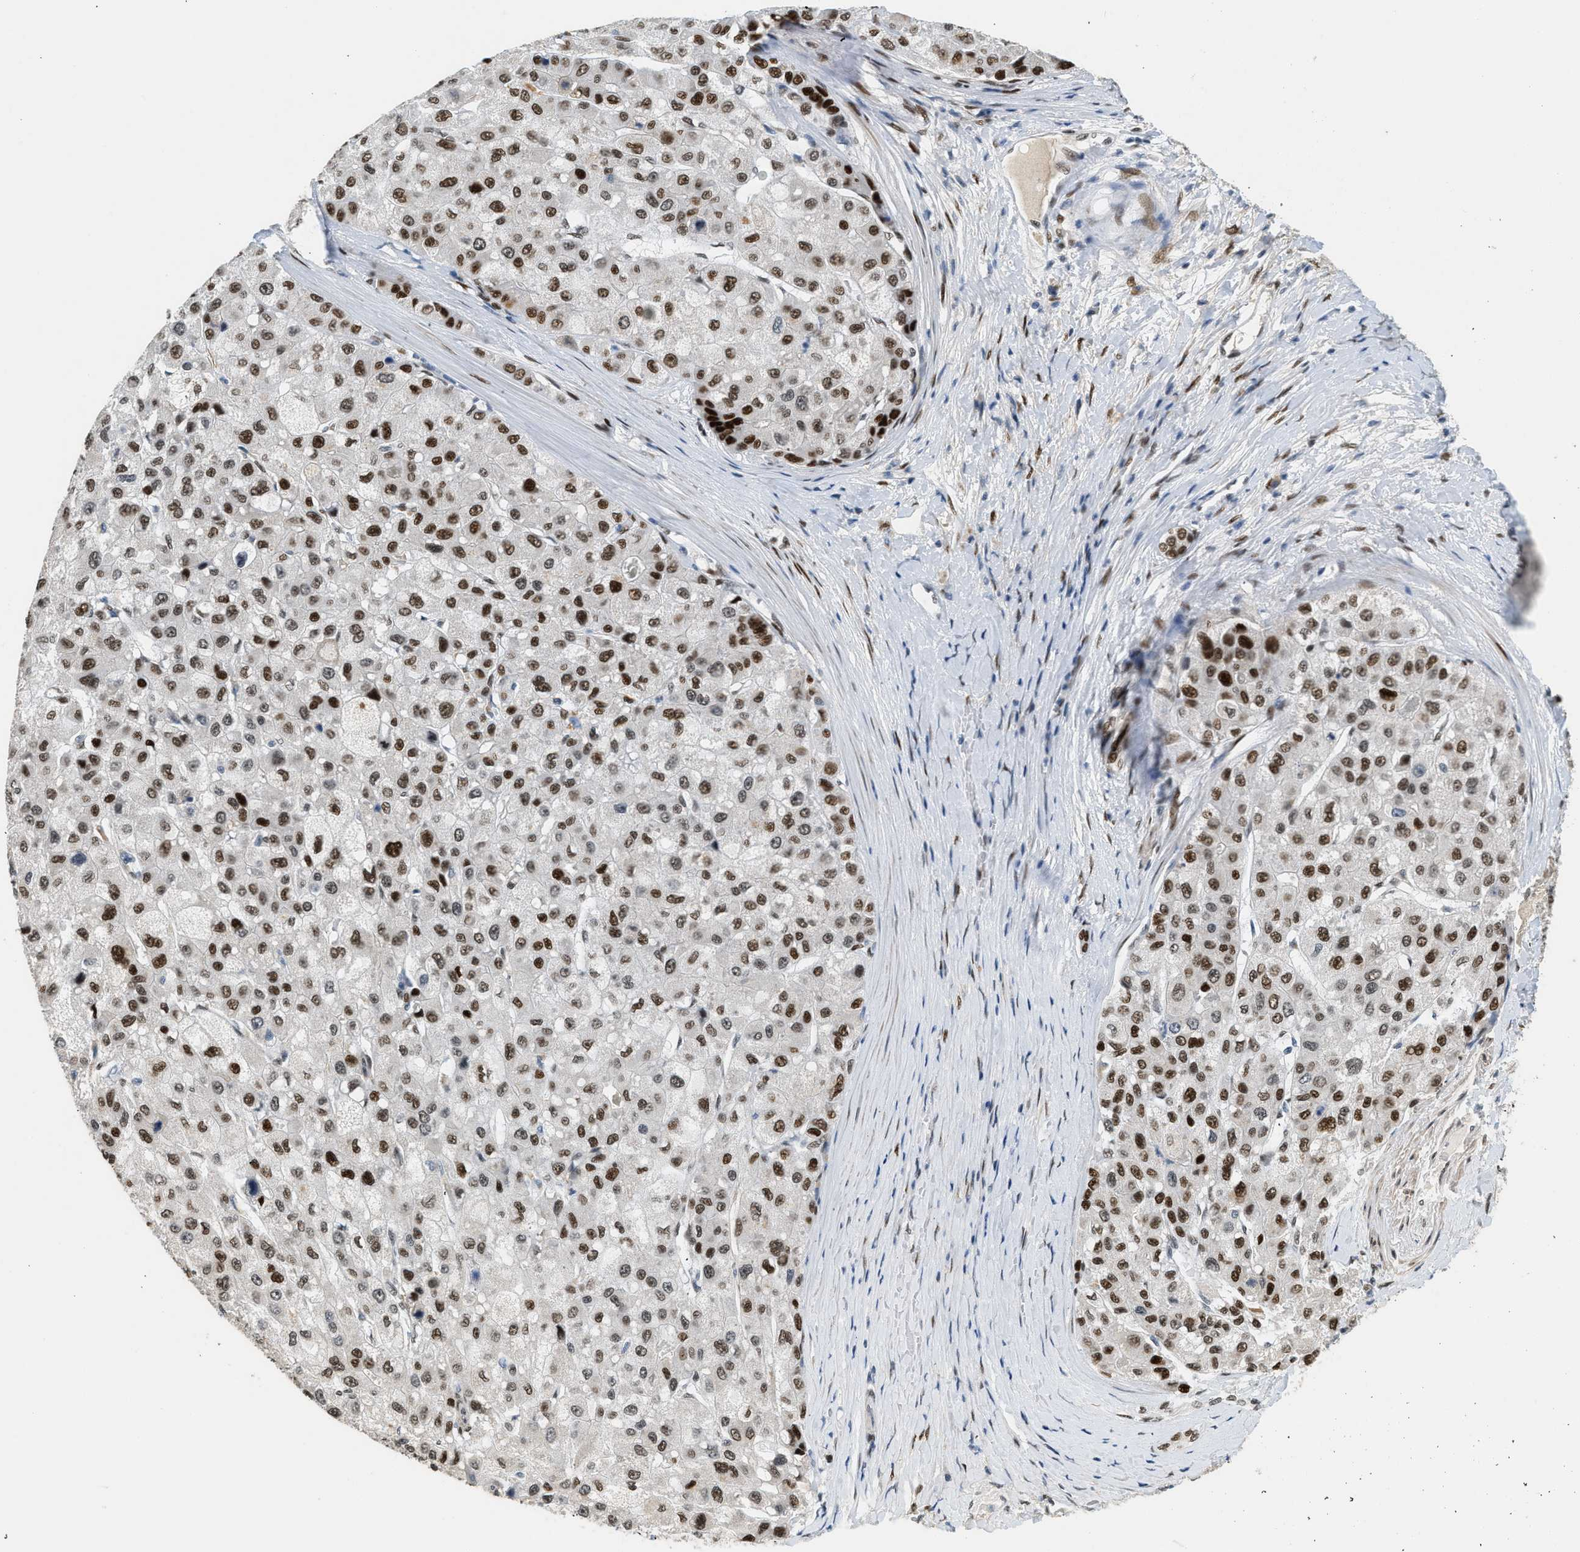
{"staining": {"intensity": "strong", "quantity": ">75%", "location": "nuclear"}, "tissue": "liver cancer", "cell_type": "Tumor cells", "image_type": "cancer", "snomed": [{"axis": "morphology", "description": "Carcinoma, Hepatocellular, NOS"}, {"axis": "topography", "description": "Liver"}], "caption": "This histopathology image reveals IHC staining of human hepatocellular carcinoma (liver), with high strong nuclear expression in approximately >75% of tumor cells.", "gene": "ZBTB20", "patient": {"sex": "male", "age": 80}}